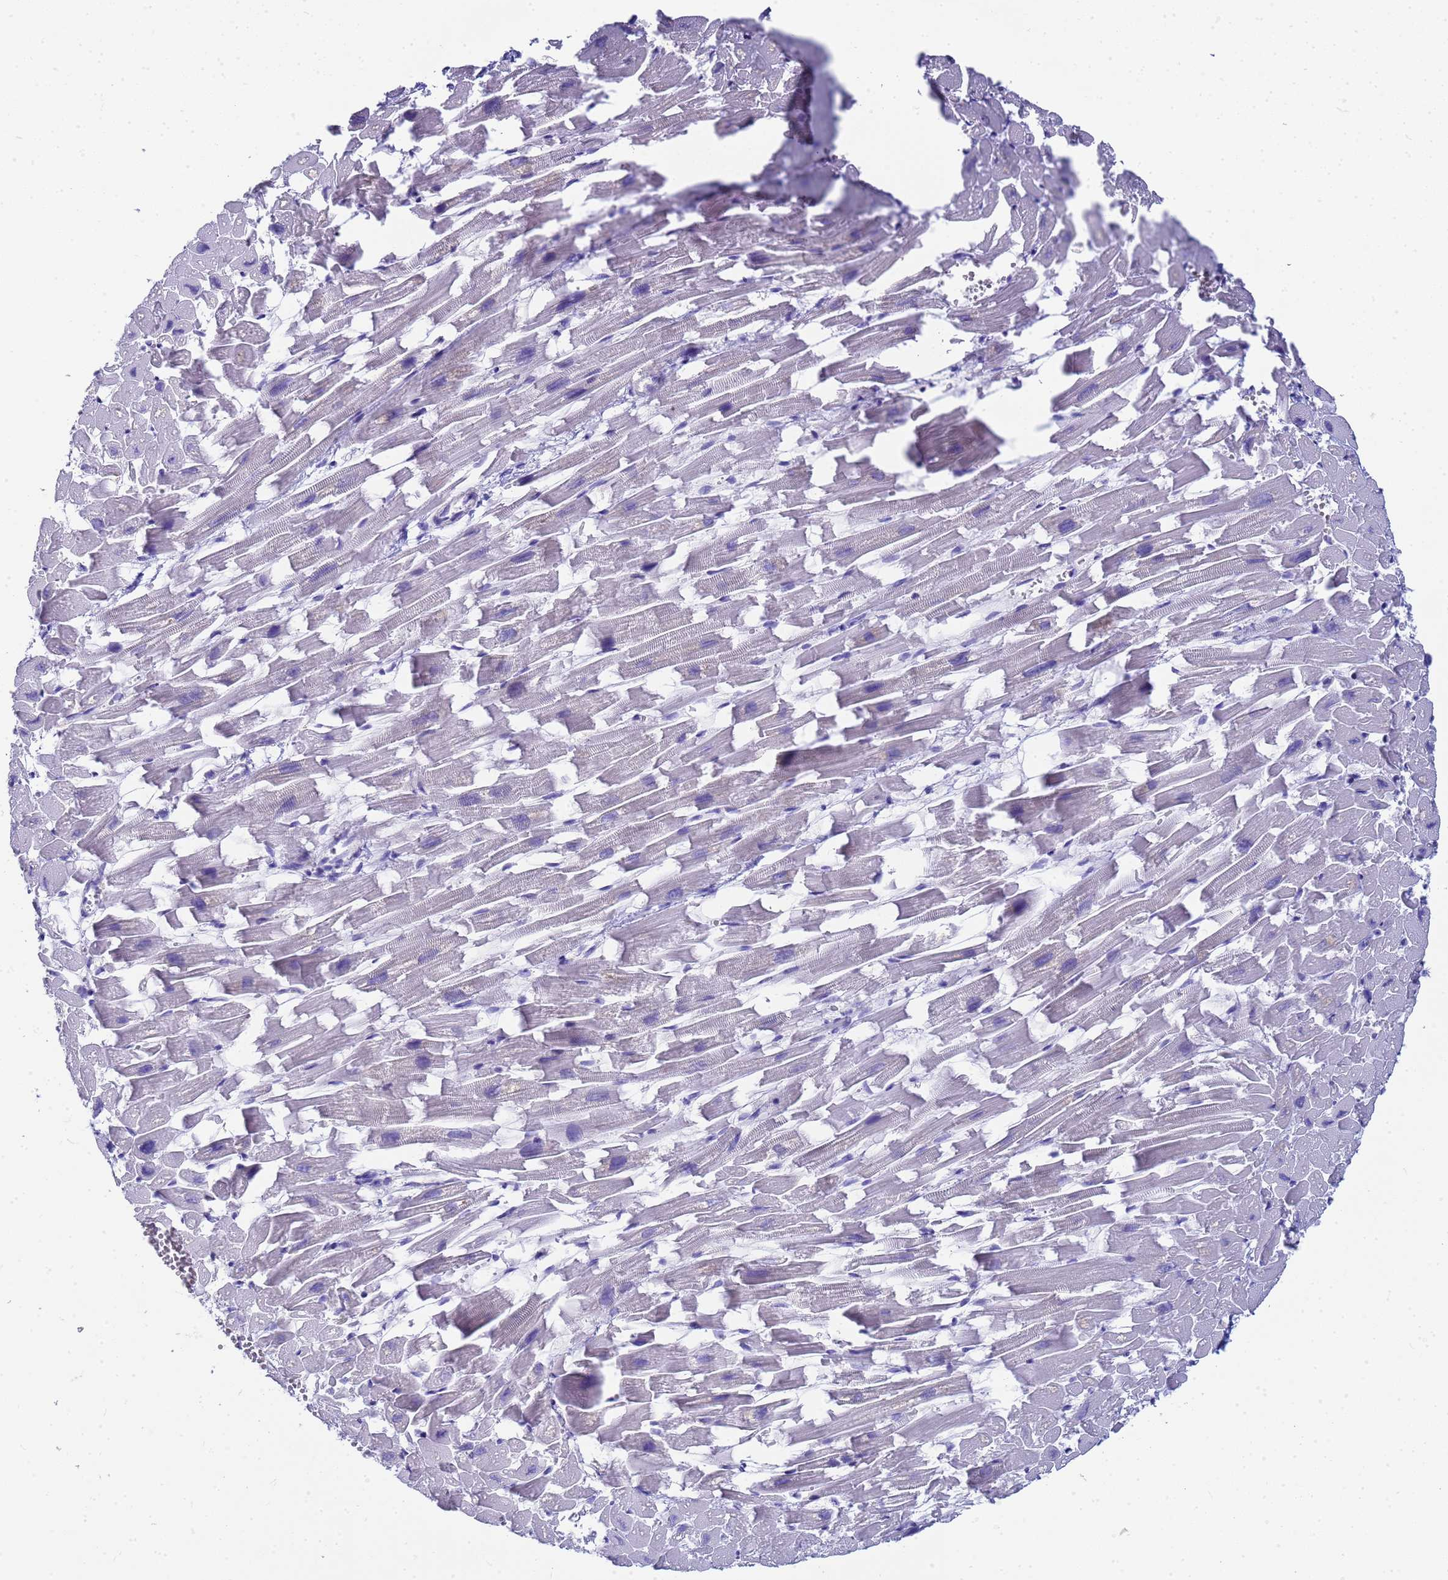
{"staining": {"intensity": "negative", "quantity": "none", "location": "none"}, "tissue": "heart muscle", "cell_type": "Cardiomyocytes", "image_type": "normal", "snomed": [{"axis": "morphology", "description": "Normal tissue, NOS"}, {"axis": "topography", "description": "Heart"}], "caption": "IHC histopathology image of unremarkable human heart muscle stained for a protein (brown), which demonstrates no positivity in cardiomyocytes. The staining is performed using DAB brown chromogen with nuclei counter-stained in using hematoxylin.", "gene": "CKB", "patient": {"sex": "female", "age": 64}}